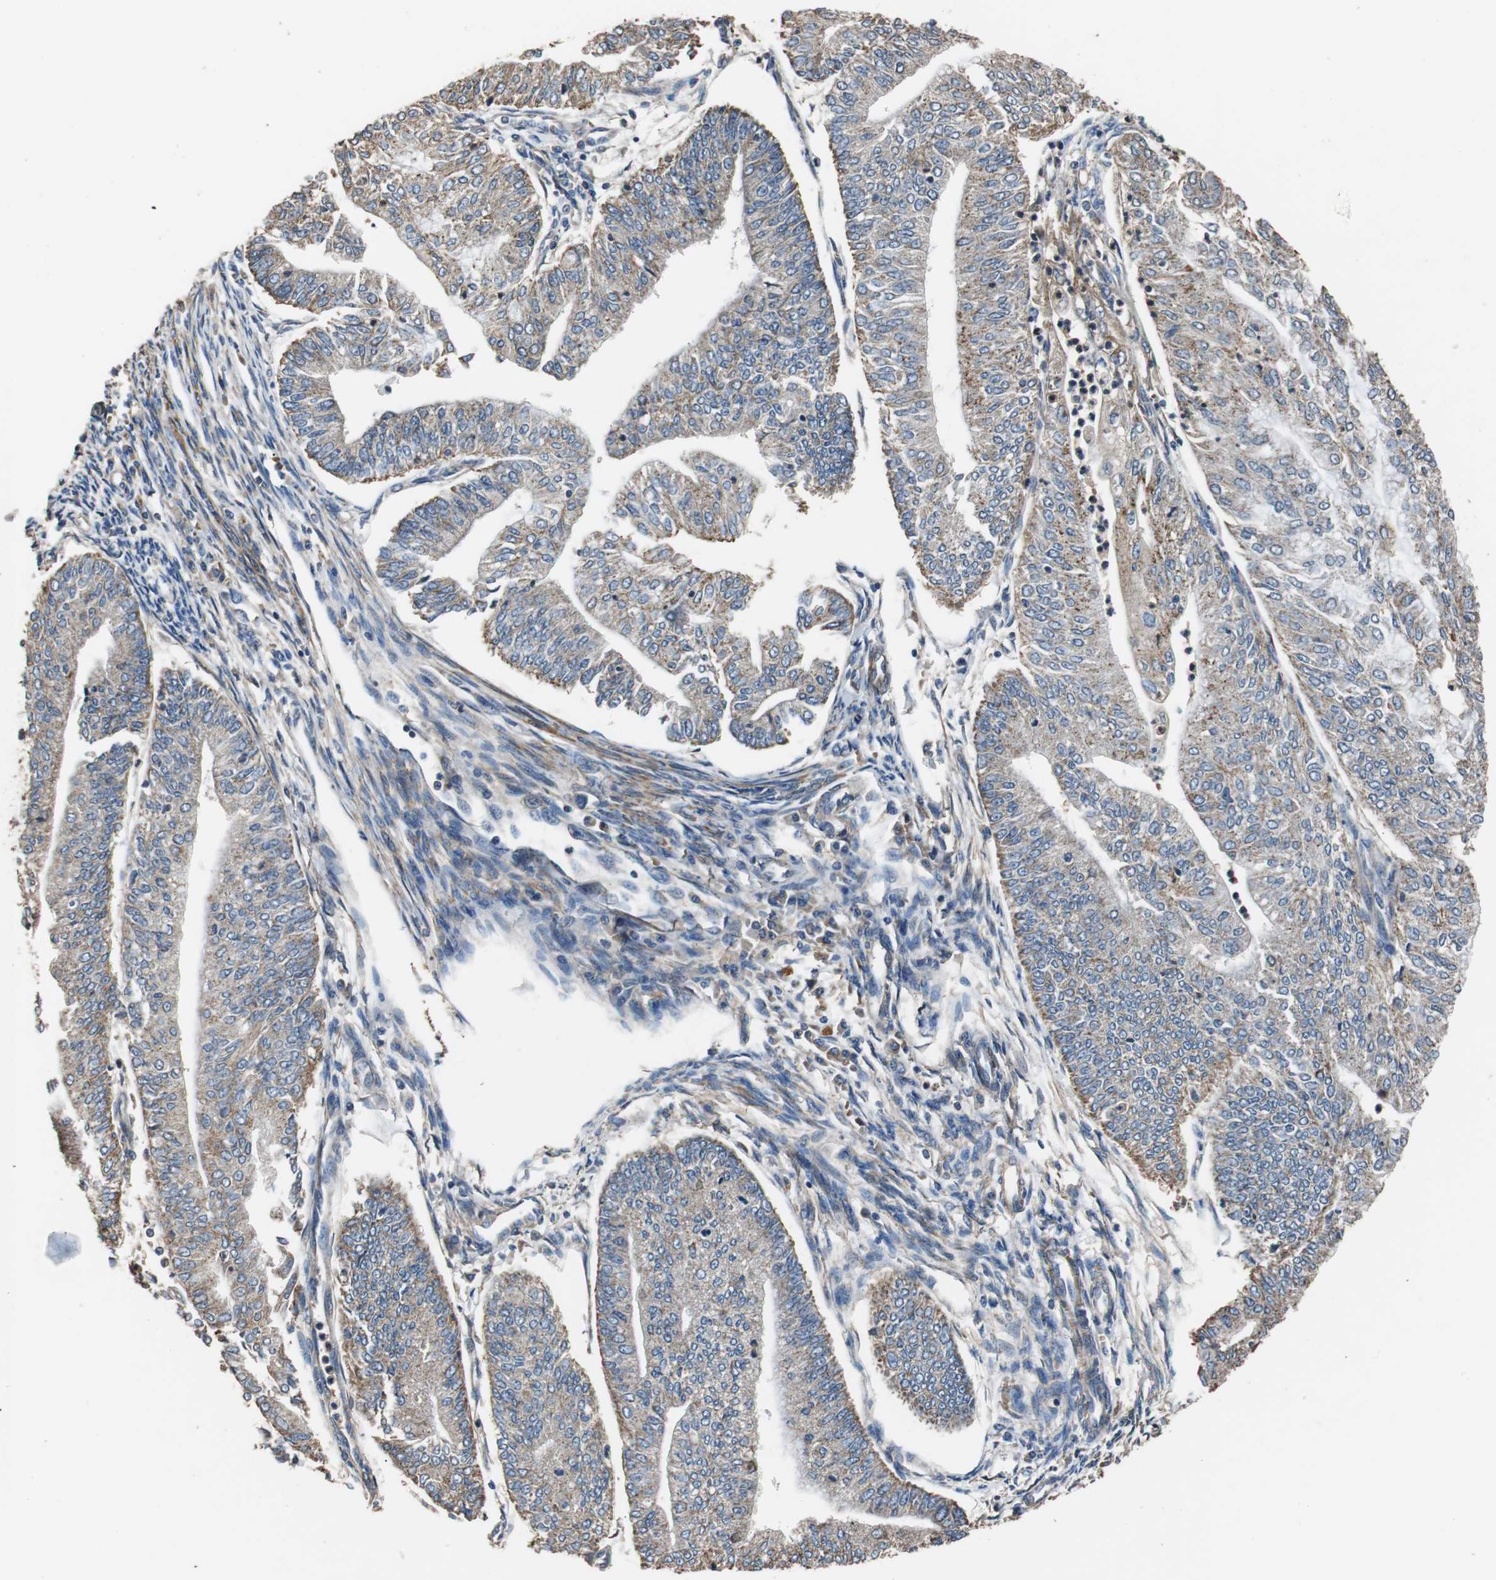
{"staining": {"intensity": "moderate", "quantity": ">75%", "location": "cytoplasmic/membranous"}, "tissue": "endometrial cancer", "cell_type": "Tumor cells", "image_type": "cancer", "snomed": [{"axis": "morphology", "description": "Adenocarcinoma, NOS"}, {"axis": "topography", "description": "Endometrium"}], "caption": "Protein analysis of endometrial cancer (adenocarcinoma) tissue shows moderate cytoplasmic/membranous expression in about >75% of tumor cells.", "gene": "PITRM1", "patient": {"sex": "female", "age": 59}}